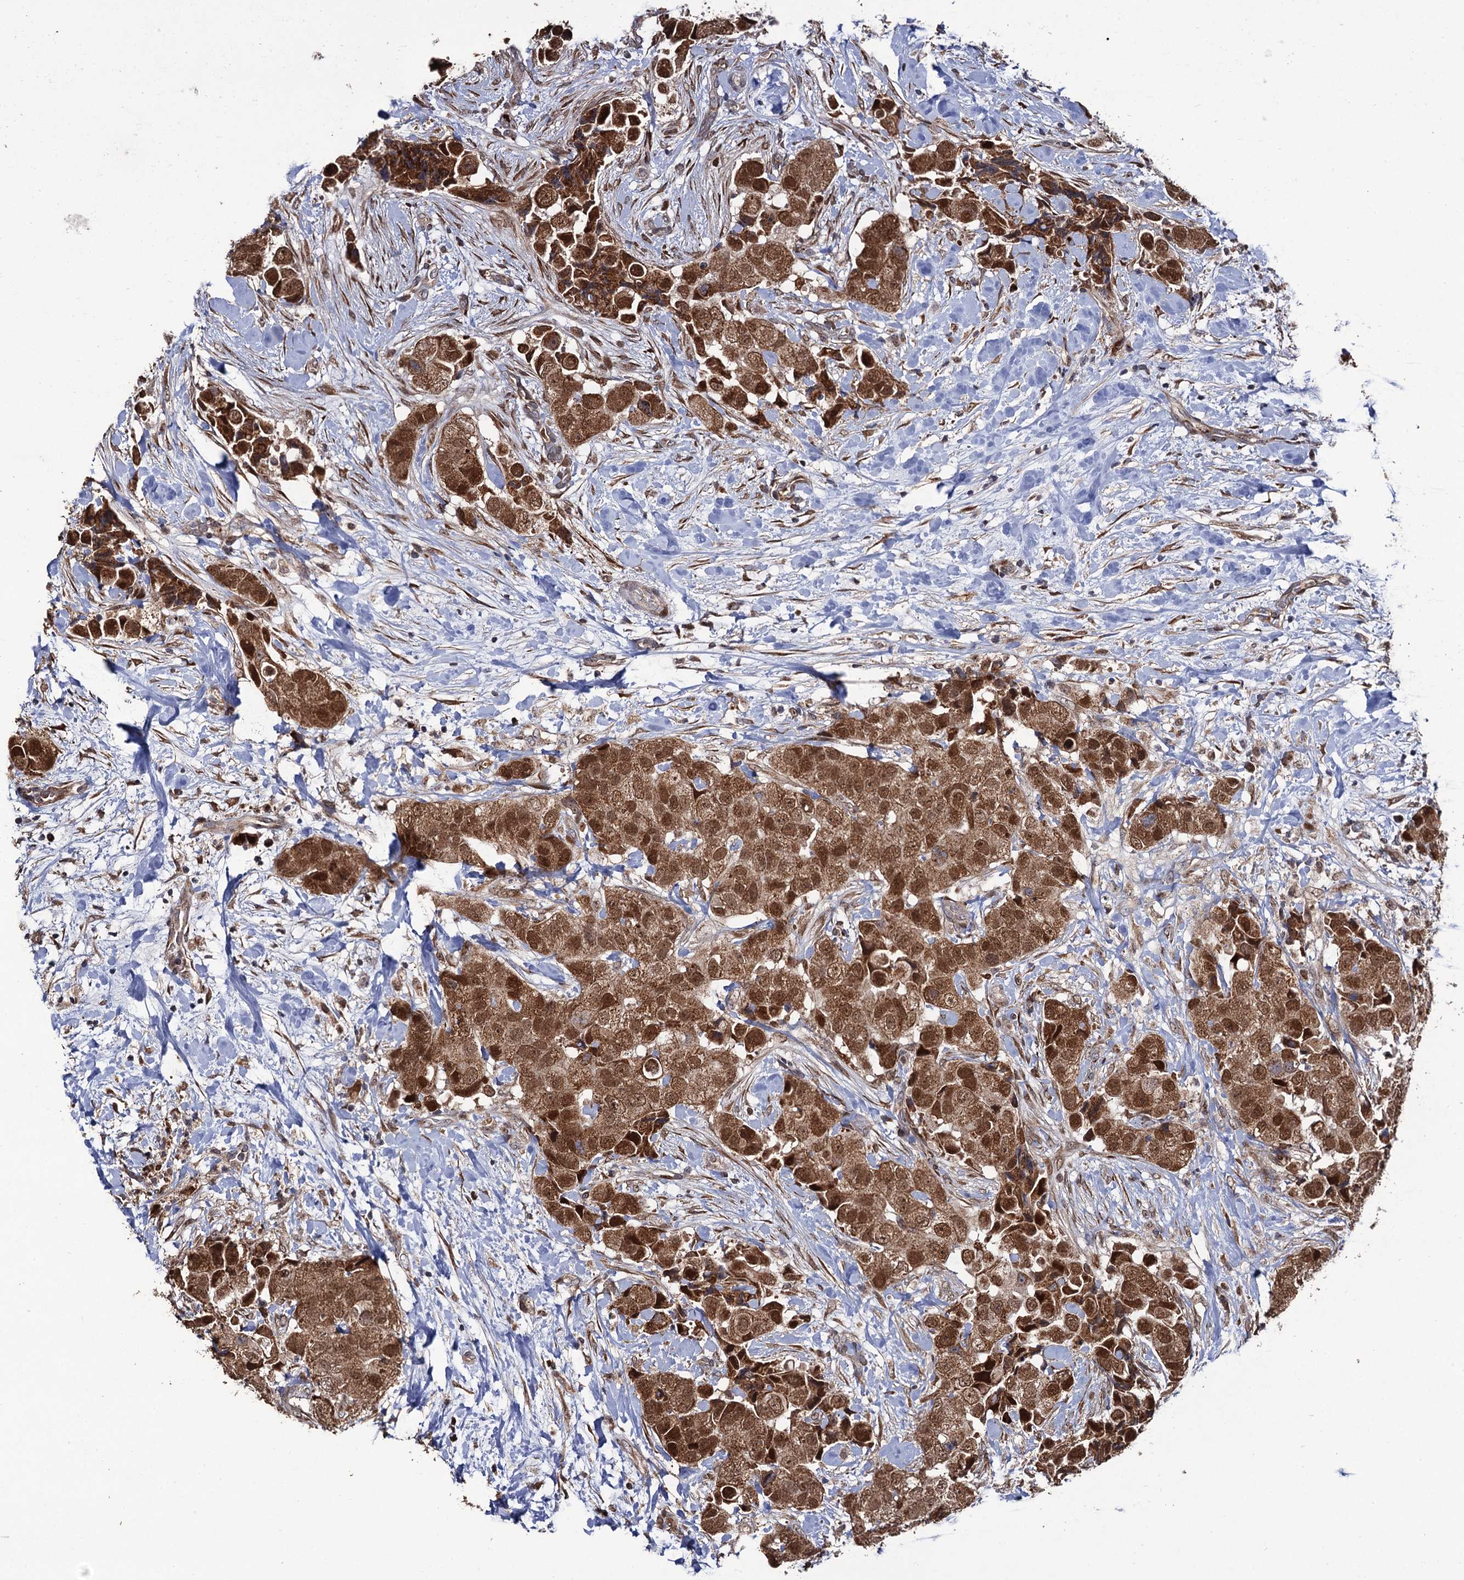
{"staining": {"intensity": "moderate", "quantity": ">75%", "location": "cytoplasmic/membranous,nuclear"}, "tissue": "breast cancer", "cell_type": "Tumor cells", "image_type": "cancer", "snomed": [{"axis": "morphology", "description": "Normal tissue, NOS"}, {"axis": "morphology", "description": "Duct carcinoma"}, {"axis": "topography", "description": "Breast"}], "caption": "Breast cancer stained for a protein demonstrates moderate cytoplasmic/membranous and nuclear positivity in tumor cells.", "gene": "LRRC63", "patient": {"sex": "female", "age": 62}}